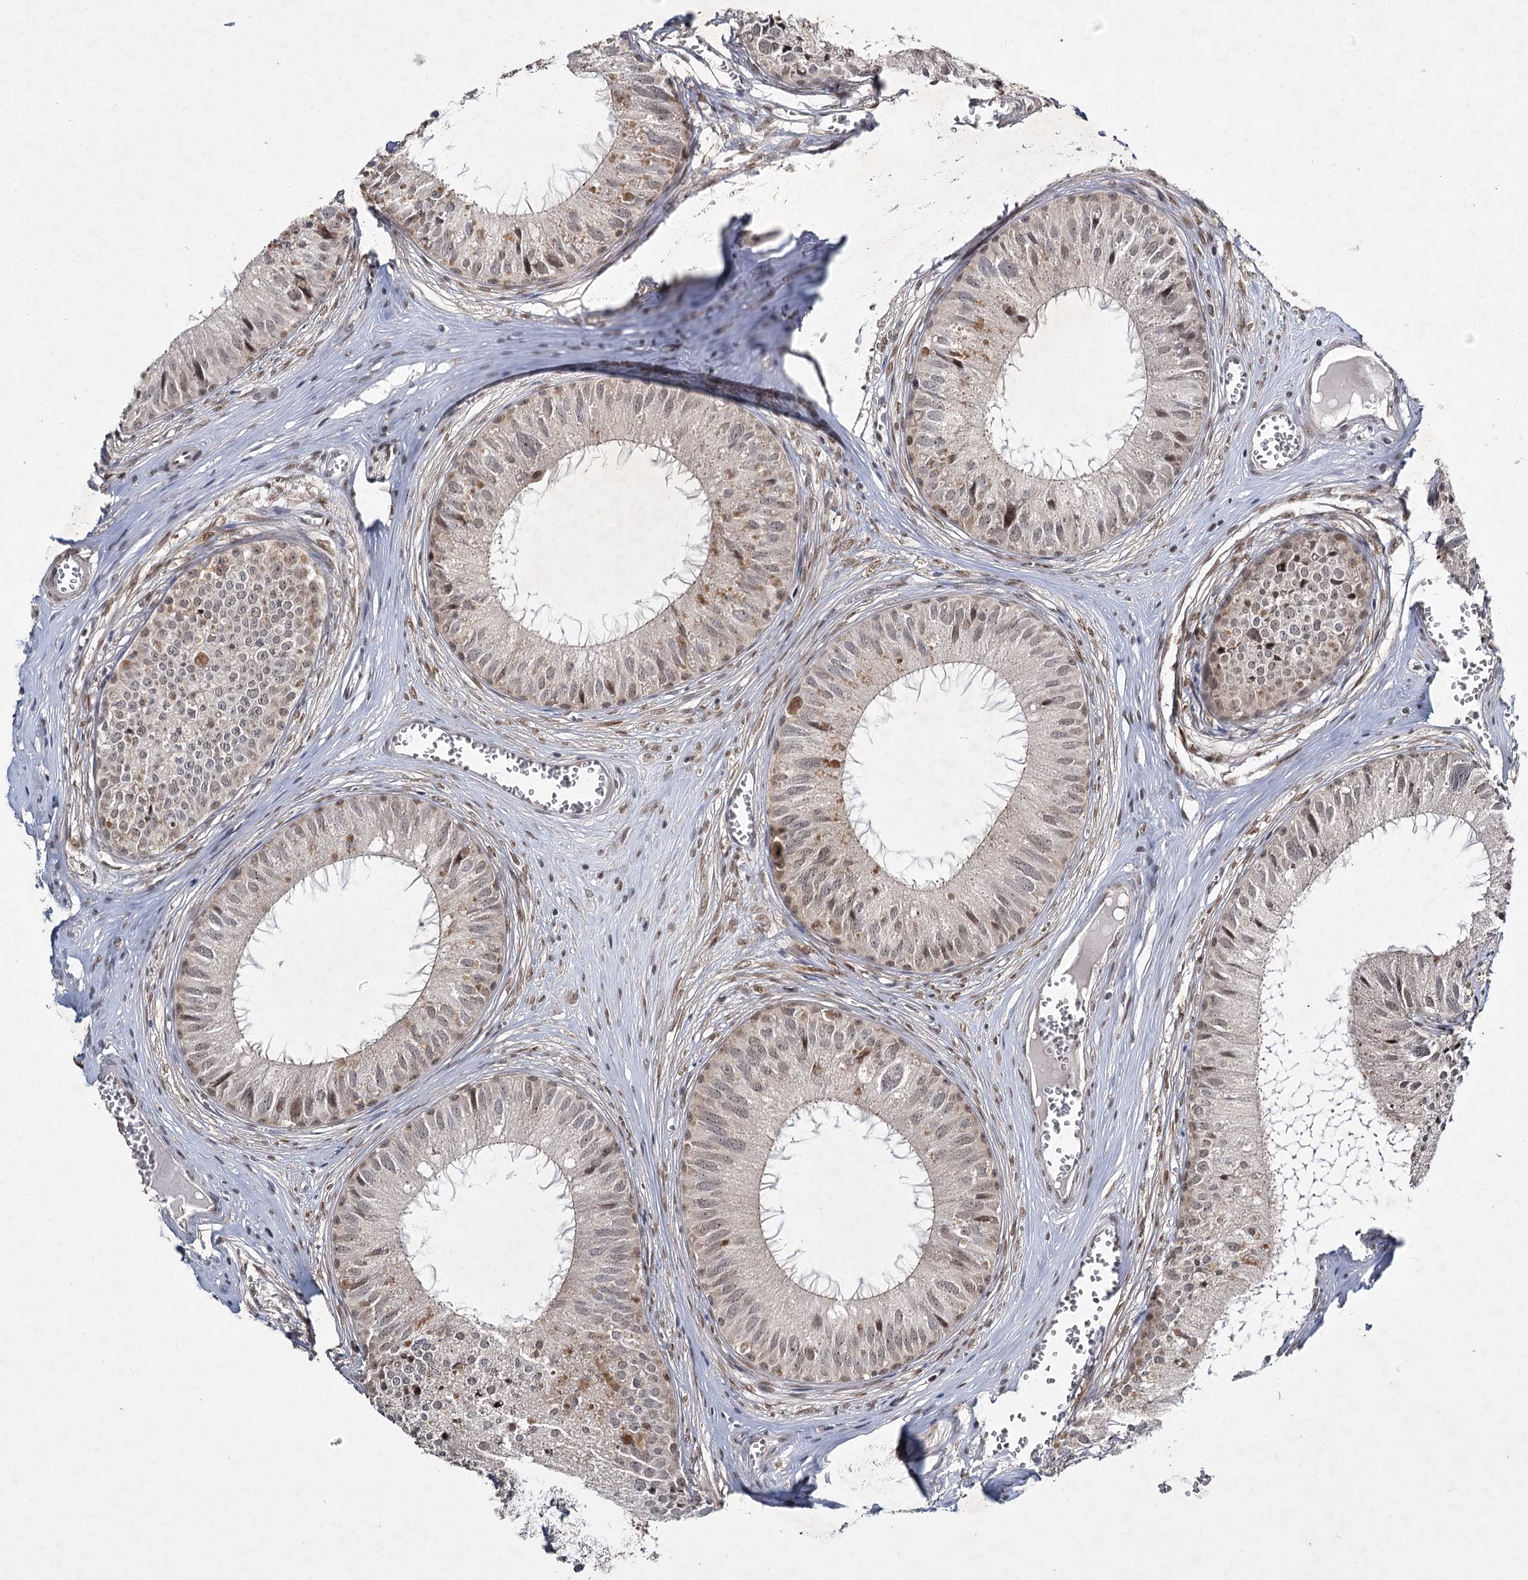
{"staining": {"intensity": "moderate", "quantity": "<25%", "location": "nuclear"}, "tissue": "epididymis", "cell_type": "Glandular cells", "image_type": "normal", "snomed": [{"axis": "morphology", "description": "Normal tissue, NOS"}, {"axis": "topography", "description": "Epididymis"}], "caption": "A brown stain labels moderate nuclear staining of a protein in glandular cells of normal human epididymis. The staining is performed using DAB brown chromogen to label protein expression. The nuclei are counter-stained blue using hematoxylin.", "gene": "DCUN1D4", "patient": {"sex": "male", "age": 36}}